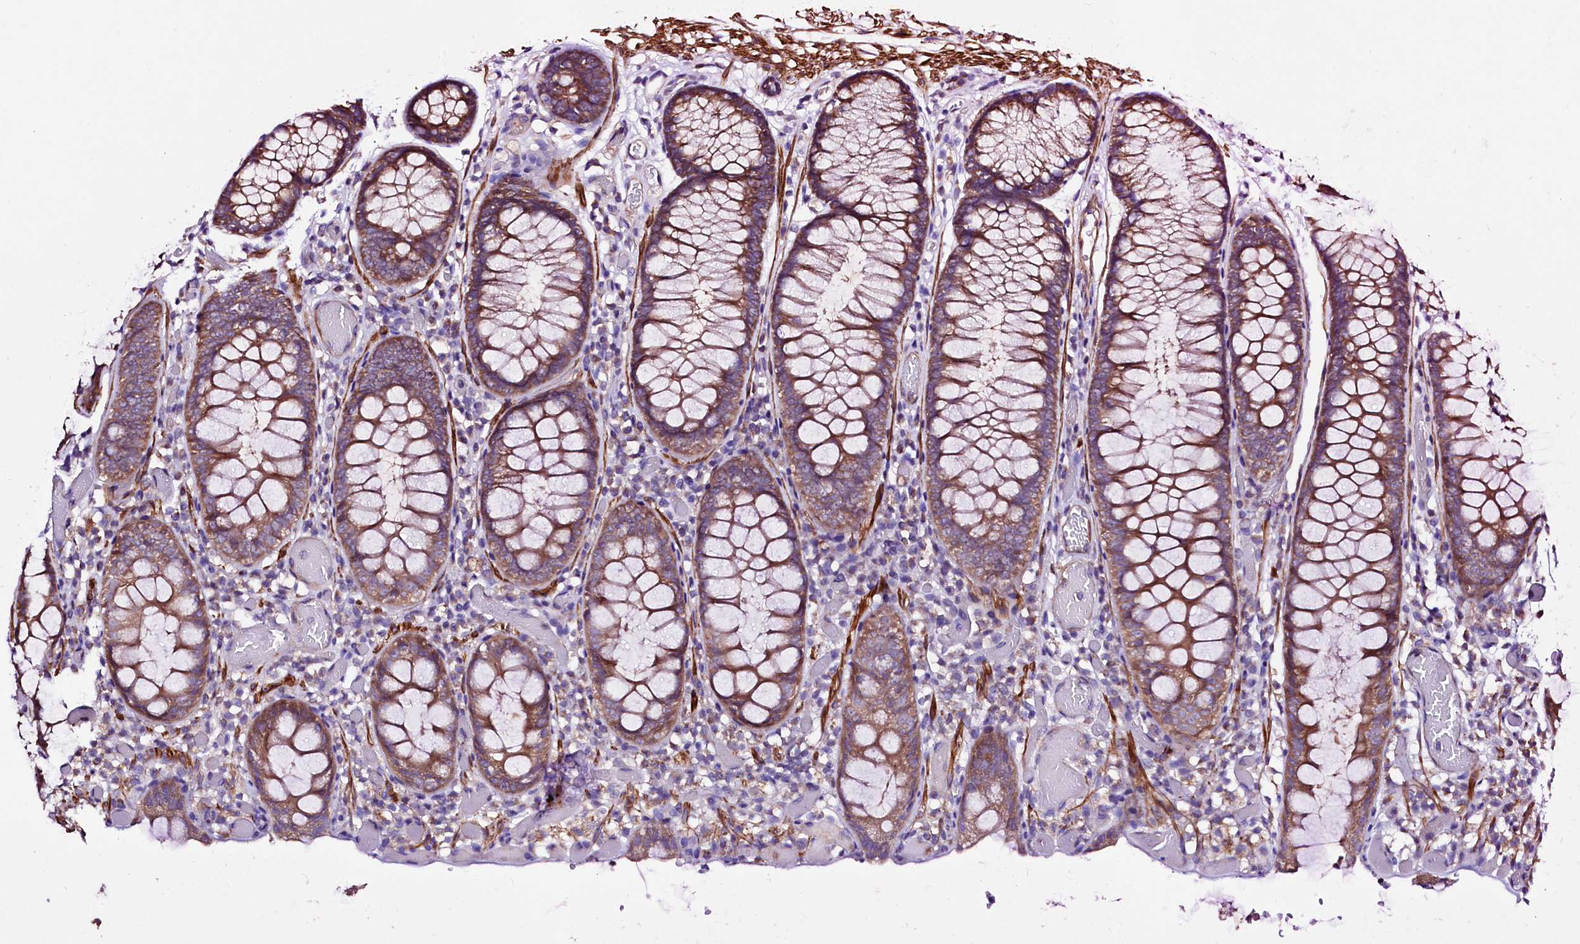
{"staining": {"intensity": "strong", "quantity": ">75%", "location": "cytoplasmic/membranous"}, "tissue": "colon", "cell_type": "Endothelial cells", "image_type": "normal", "snomed": [{"axis": "morphology", "description": "Normal tissue, NOS"}, {"axis": "topography", "description": "Colon"}], "caption": "IHC staining of benign colon, which shows high levels of strong cytoplasmic/membranous staining in approximately >75% of endothelial cells indicating strong cytoplasmic/membranous protein expression. The staining was performed using DAB (3,3'-diaminobenzidine) (brown) for protein detection and nuclei were counterstained in hematoxylin (blue).", "gene": "CIAO3", "patient": {"sex": "male", "age": 14}}